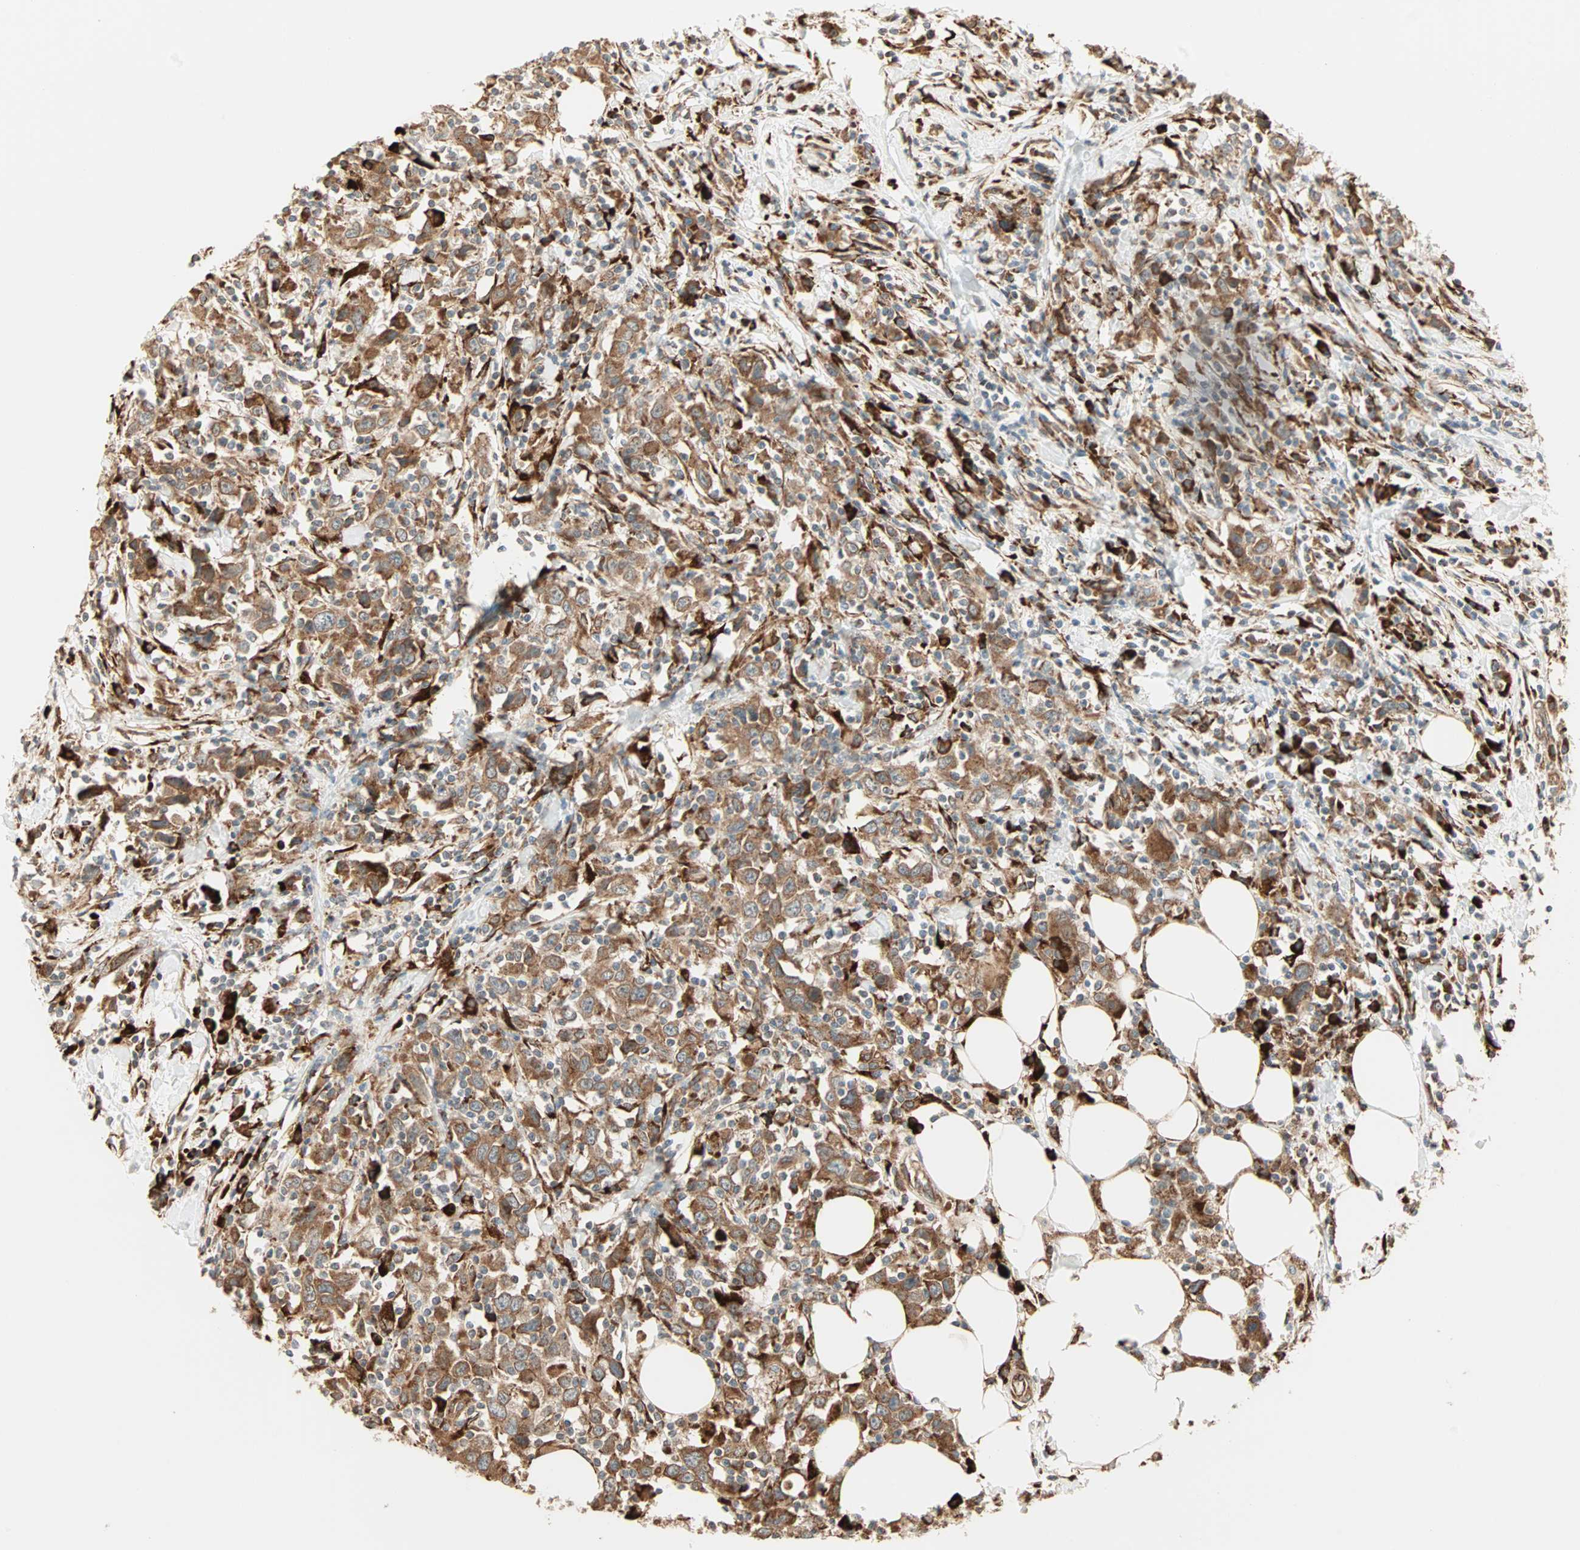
{"staining": {"intensity": "strong", "quantity": ">75%", "location": "cytoplasmic/membranous"}, "tissue": "urothelial cancer", "cell_type": "Tumor cells", "image_type": "cancer", "snomed": [{"axis": "morphology", "description": "Urothelial carcinoma, High grade"}, {"axis": "topography", "description": "Urinary bladder"}], "caption": "Immunohistochemical staining of urothelial cancer exhibits strong cytoplasmic/membranous protein positivity in approximately >75% of tumor cells. (DAB (3,3'-diaminobenzidine) IHC with brightfield microscopy, high magnification).", "gene": "P4HA1", "patient": {"sex": "male", "age": 61}}